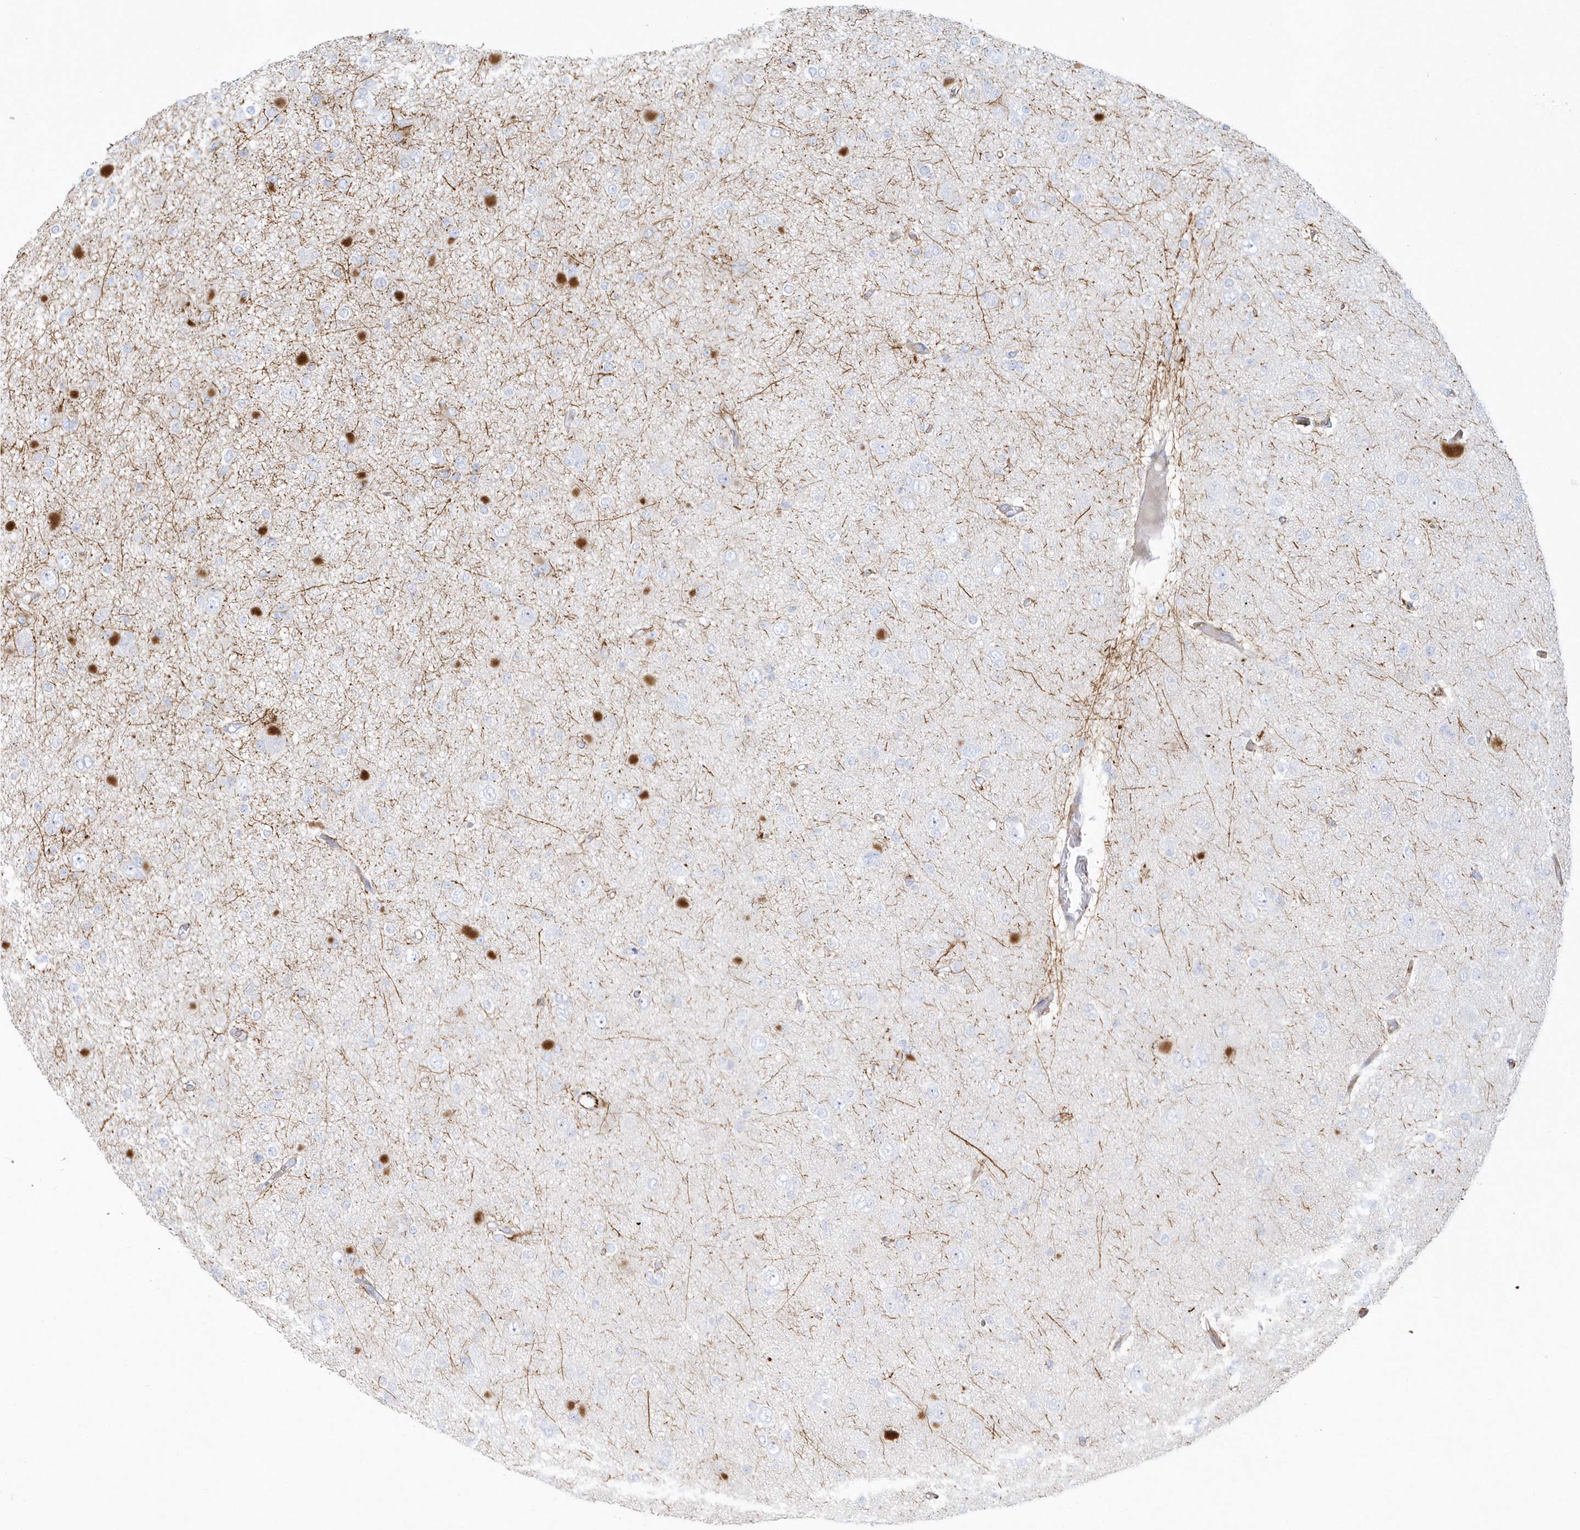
{"staining": {"intensity": "negative", "quantity": "none", "location": "none"}, "tissue": "glioma", "cell_type": "Tumor cells", "image_type": "cancer", "snomed": [{"axis": "morphology", "description": "Glioma, malignant, Low grade"}, {"axis": "topography", "description": "Brain"}], "caption": "Image shows no significant protein positivity in tumor cells of glioma.", "gene": "PPIL6", "patient": {"sex": "female", "age": 22}}